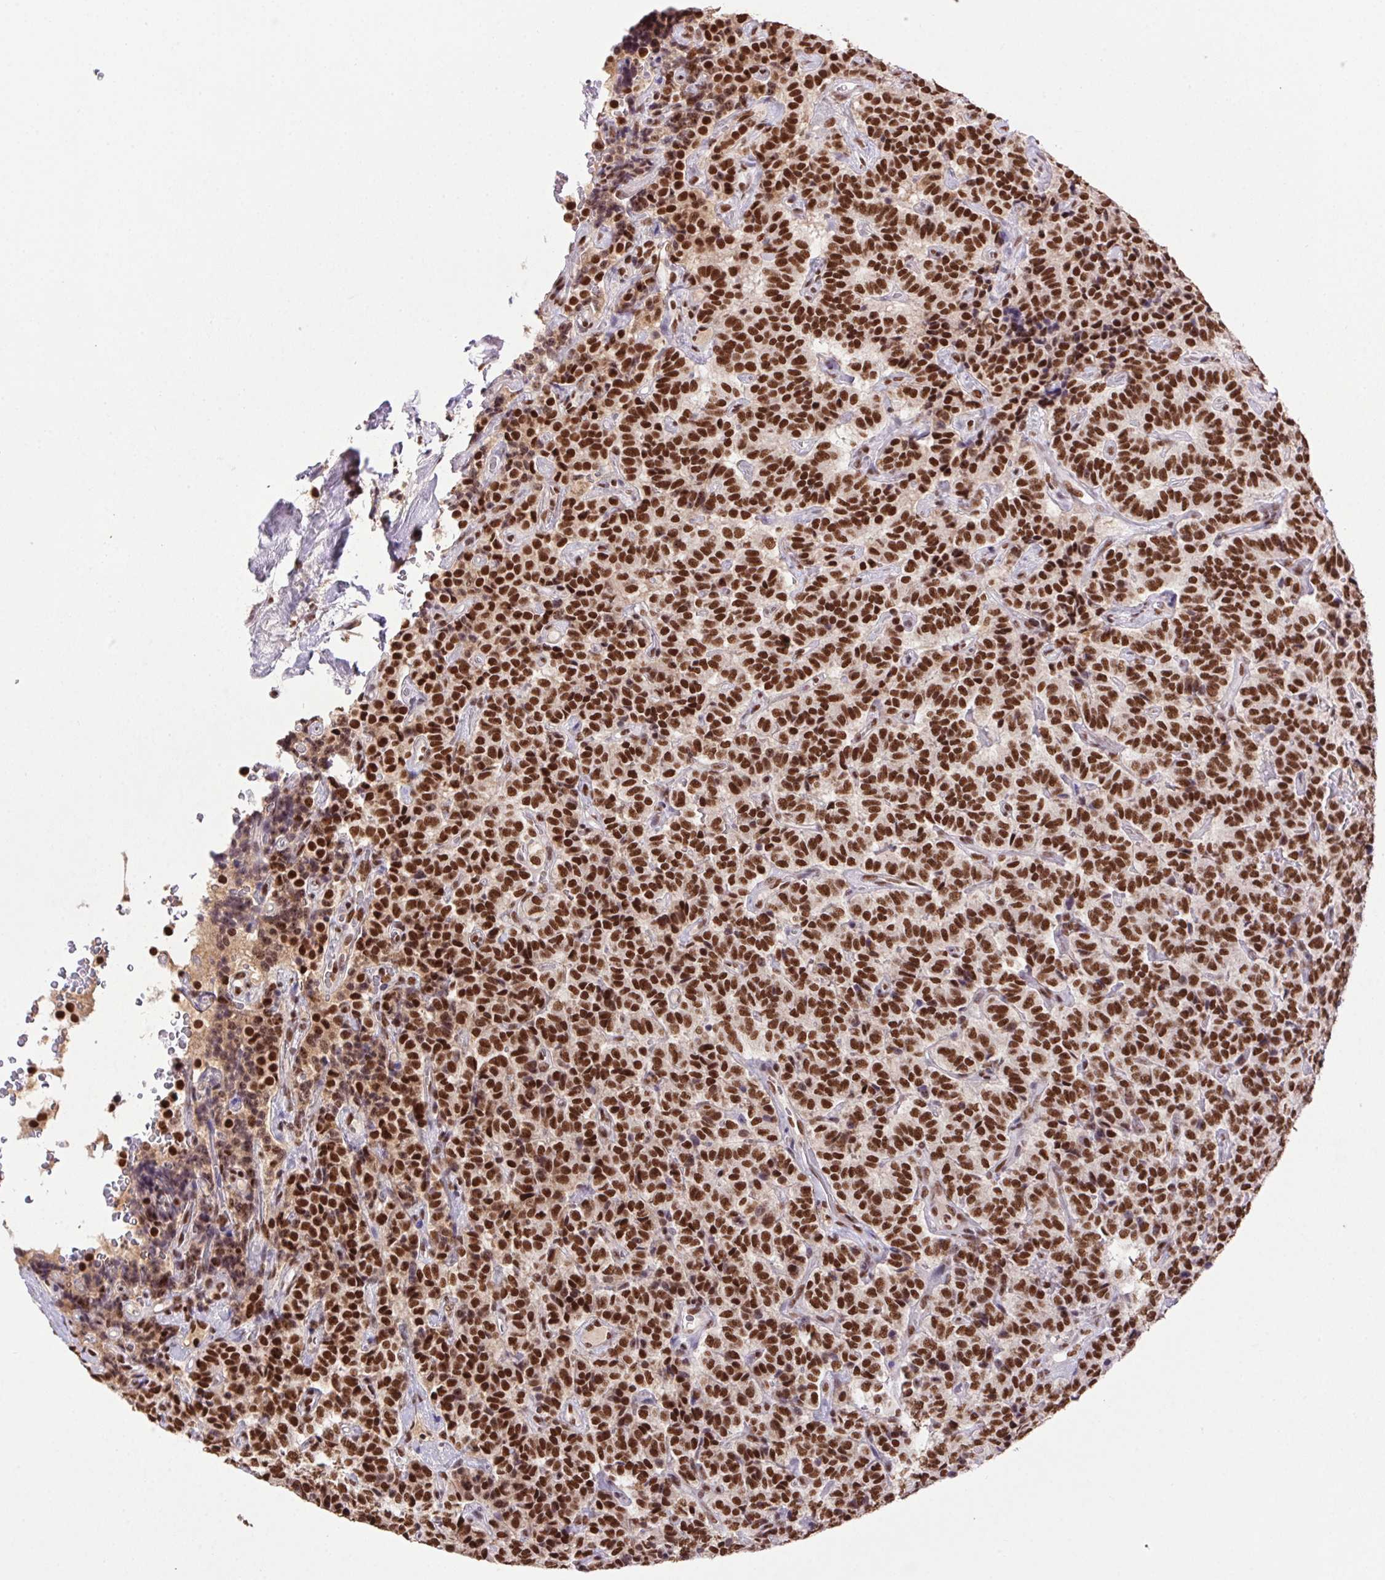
{"staining": {"intensity": "strong", "quantity": "25%-75%", "location": "nuclear"}, "tissue": "carcinoid", "cell_type": "Tumor cells", "image_type": "cancer", "snomed": [{"axis": "morphology", "description": "Carcinoid, malignant, NOS"}, {"axis": "topography", "description": "Pancreas"}], "caption": "Immunohistochemical staining of human malignant carcinoid reveals strong nuclear protein expression in approximately 25%-75% of tumor cells.", "gene": "ZNF207", "patient": {"sex": "male", "age": 36}}